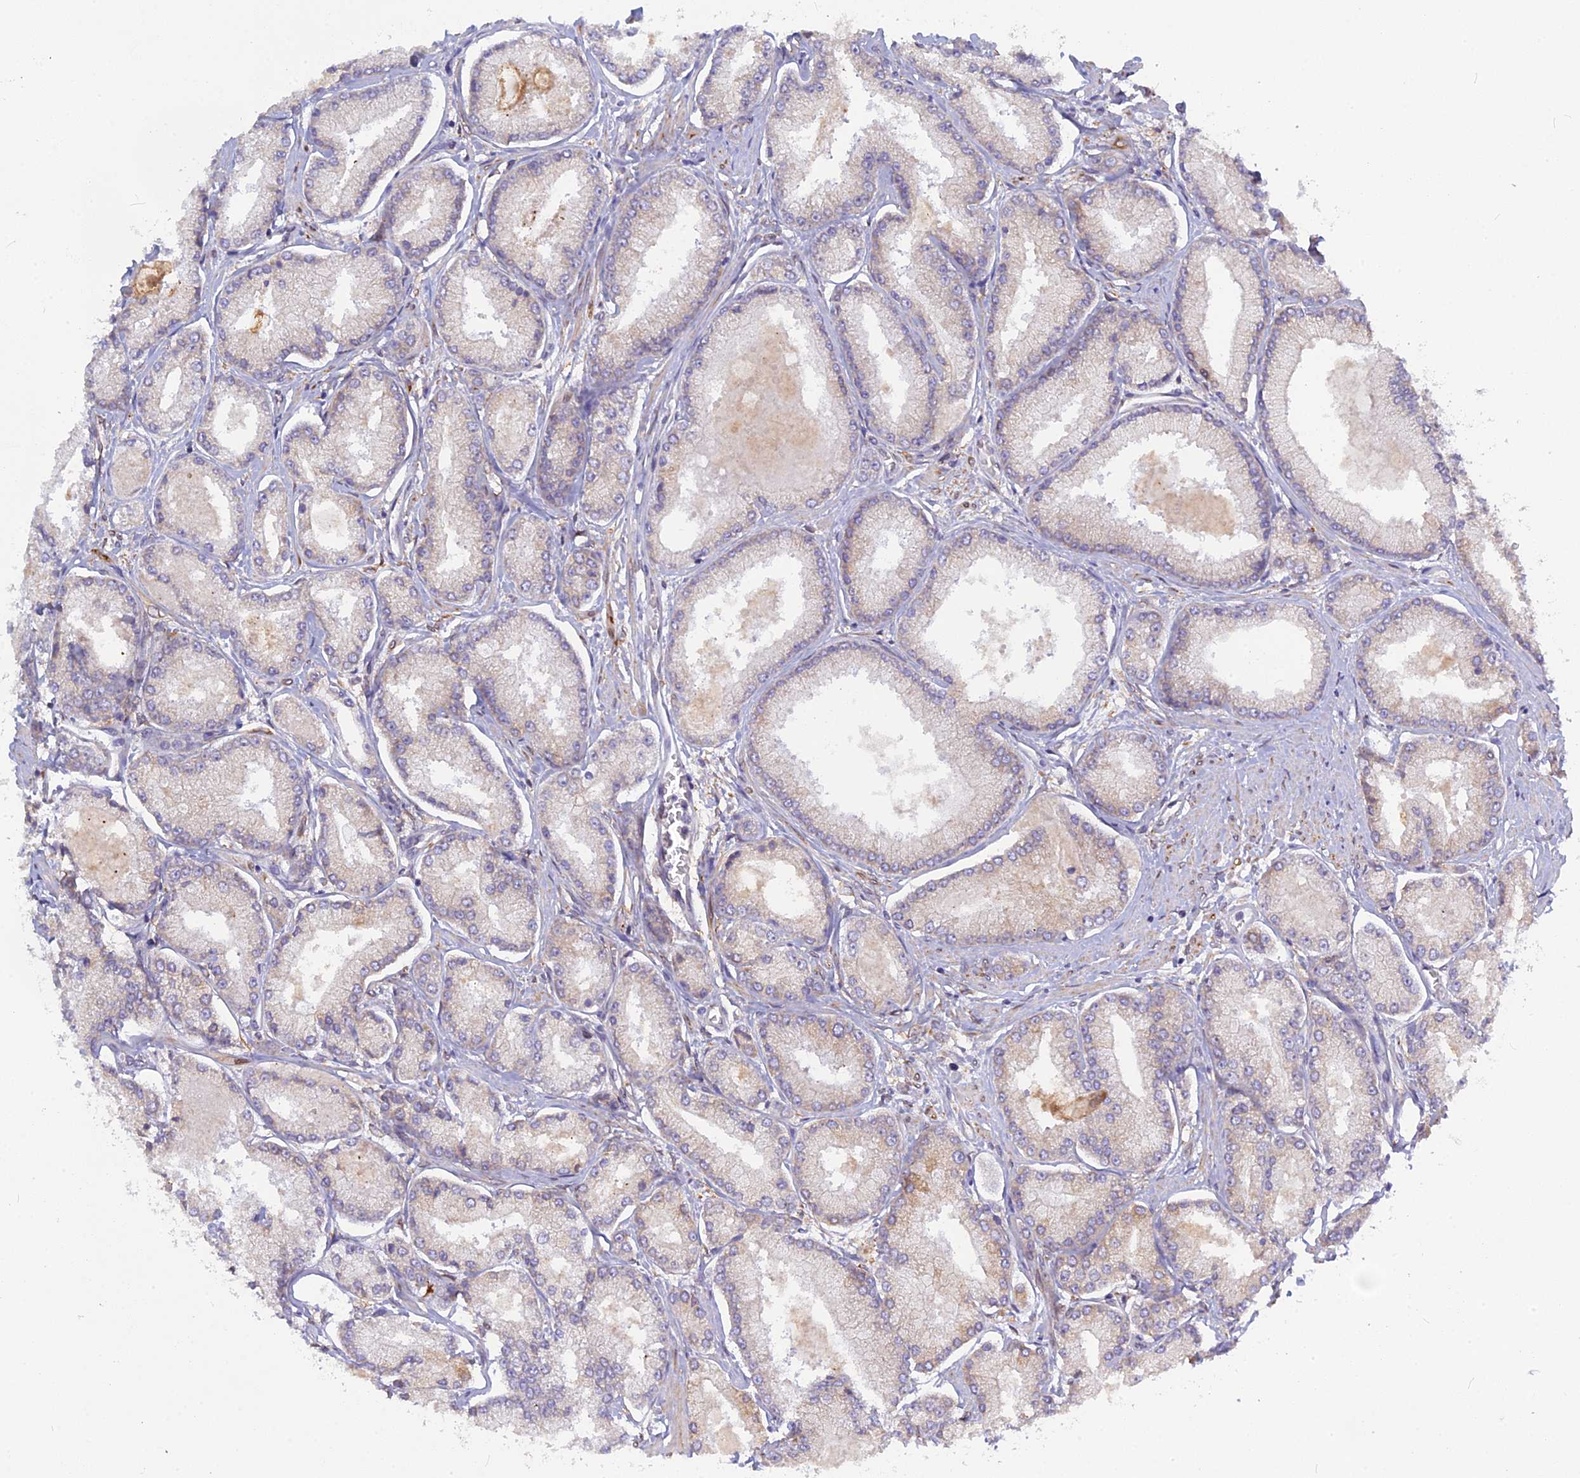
{"staining": {"intensity": "weak", "quantity": "<25%", "location": "cytoplasmic/membranous"}, "tissue": "prostate cancer", "cell_type": "Tumor cells", "image_type": "cancer", "snomed": [{"axis": "morphology", "description": "Adenocarcinoma, Low grade"}, {"axis": "topography", "description": "Prostate"}], "caption": "This is an immunohistochemistry image of human low-grade adenocarcinoma (prostate). There is no positivity in tumor cells.", "gene": "TLCD1", "patient": {"sex": "male", "age": 74}}